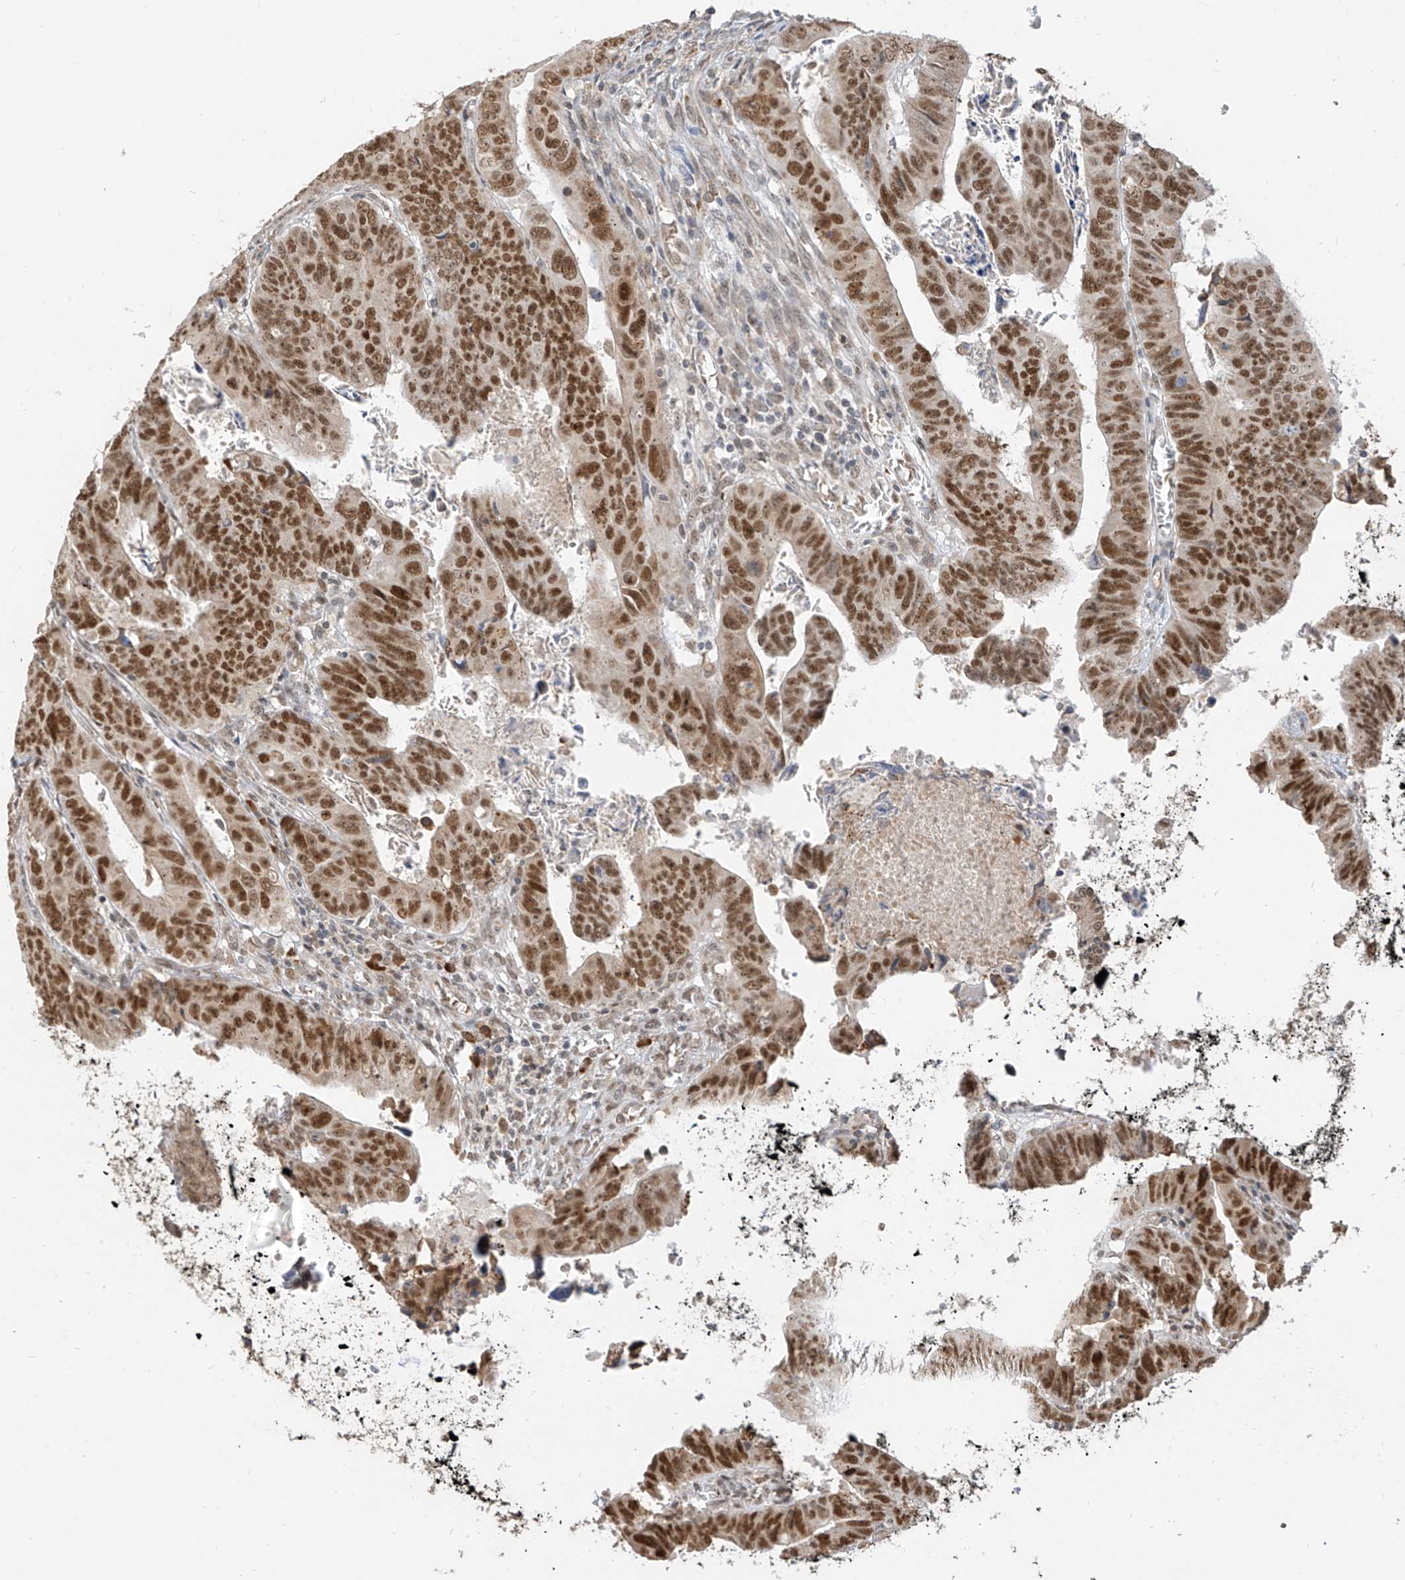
{"staining": {"intensity": "moderate", "quantity": ">75%", "location": "nuclear"}, "tissue": "colorectal cancer", "cell_type": "Tumor cells", "image_type": "cancer", "snomed": [{"axis": "morphology", "description": "Normal tissue, NOS"}, {"axis": "morphology", "description": "Adenocarcinoma, NOS"}, {"axis": "topography", "description": "Rectum"}], "caption": "This histopathology image exhibits immunohistochemistry (IHC) staining of human adenocarcinoma (colorectal), with medium moderate nuclear staining in approximately >75% of tumor cells.", "gene": "ZMYM2", "patient": {"sex": "female", "age": 65}}